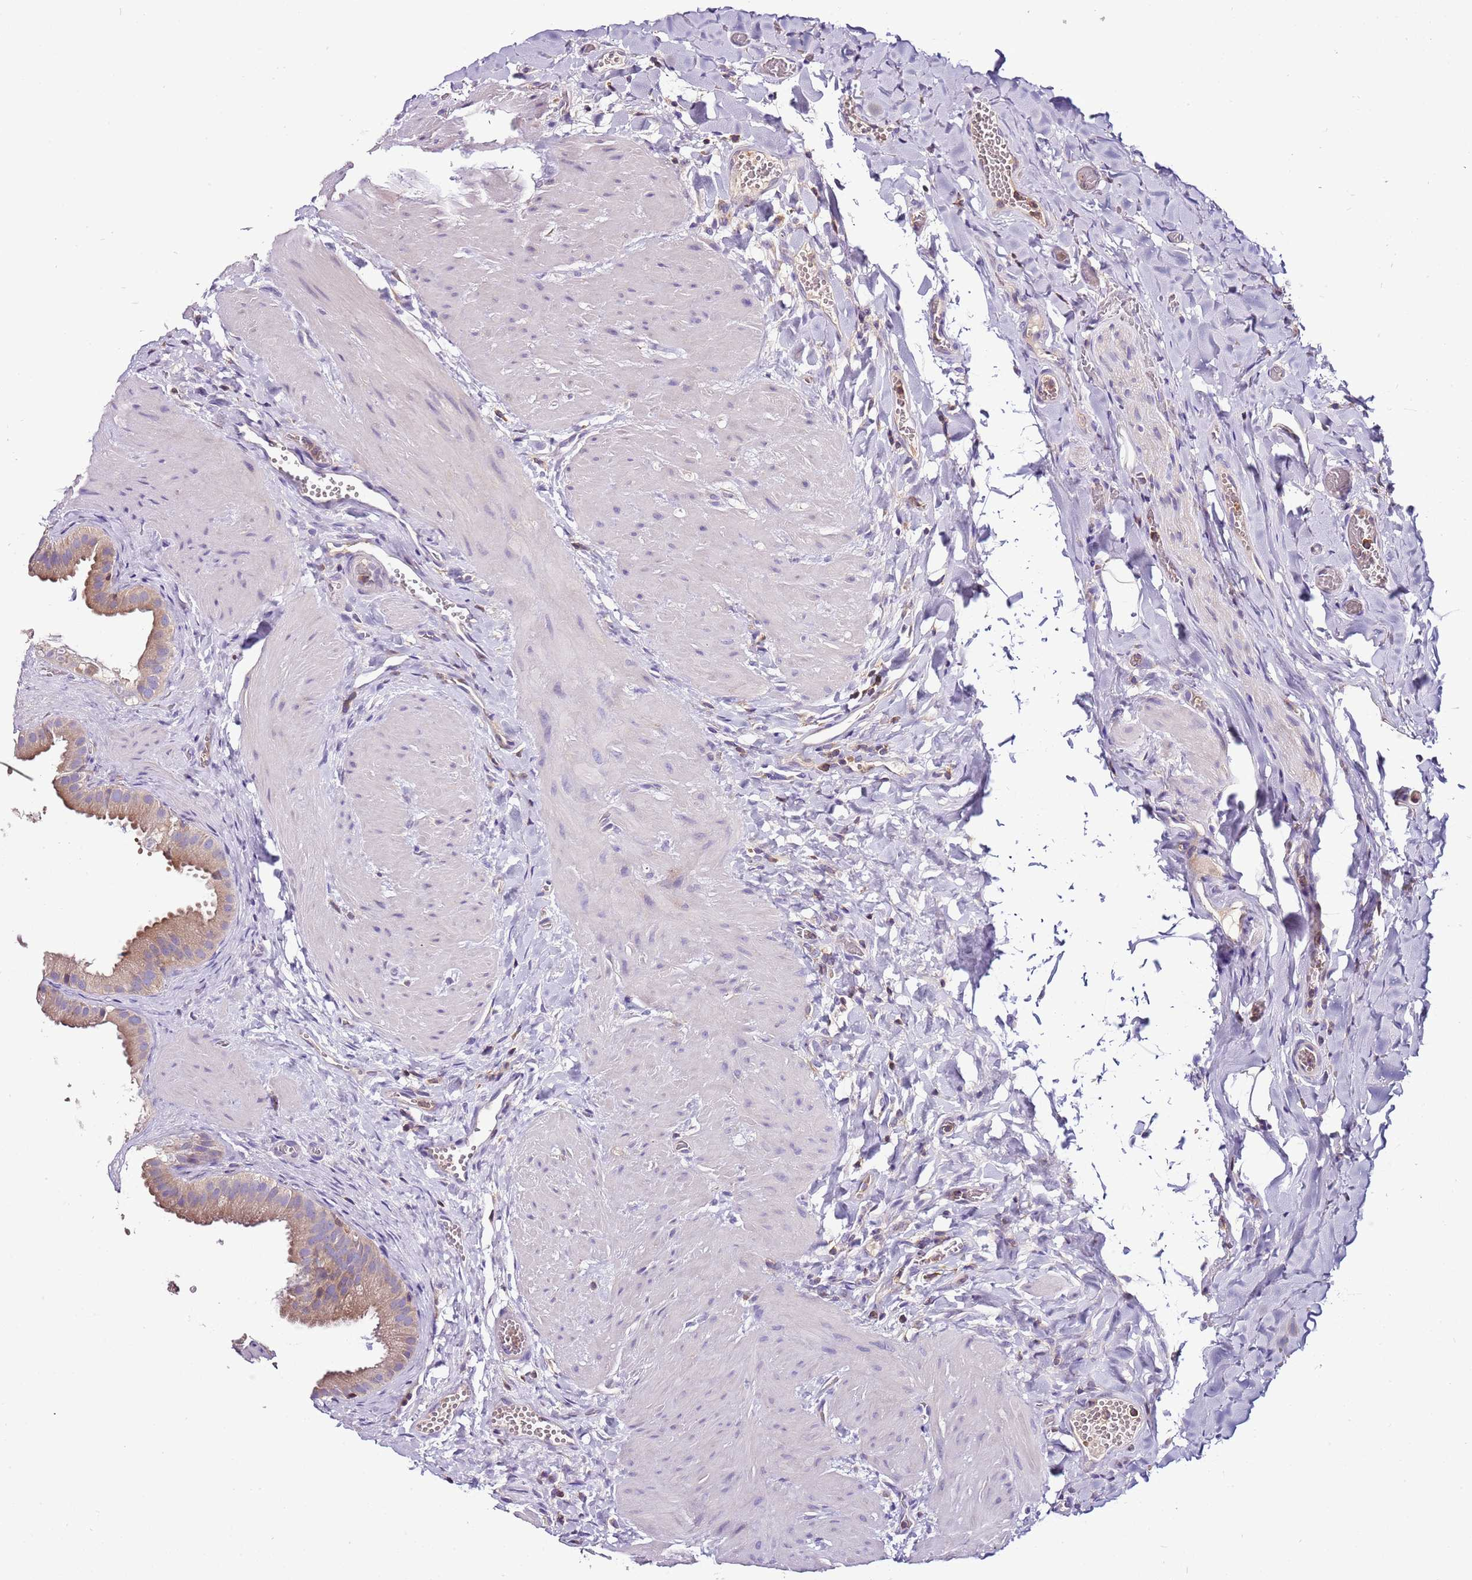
{"staining": {"intensity": "moderate", "quantity": ">75%", "location": "cytoplasmic/membranous"}, "tissue": "gallbladder", "cell_type": "Glandular cells", "image_type": "normal", "snomed": [{"axis": "morphology", "description": "Normal tissue, NOS"}, {"axis": "topography", "description": "Gallbladder"}], "caption": "Immunohistochemistry (IHC) (DAB) staining of normal gallbladder shows moderate cytoplasmic/membranous protein positivity in approximately >75% of glandular cells.", "gene": "IGIP", "patient": {"sex": "male", "age": 55}}